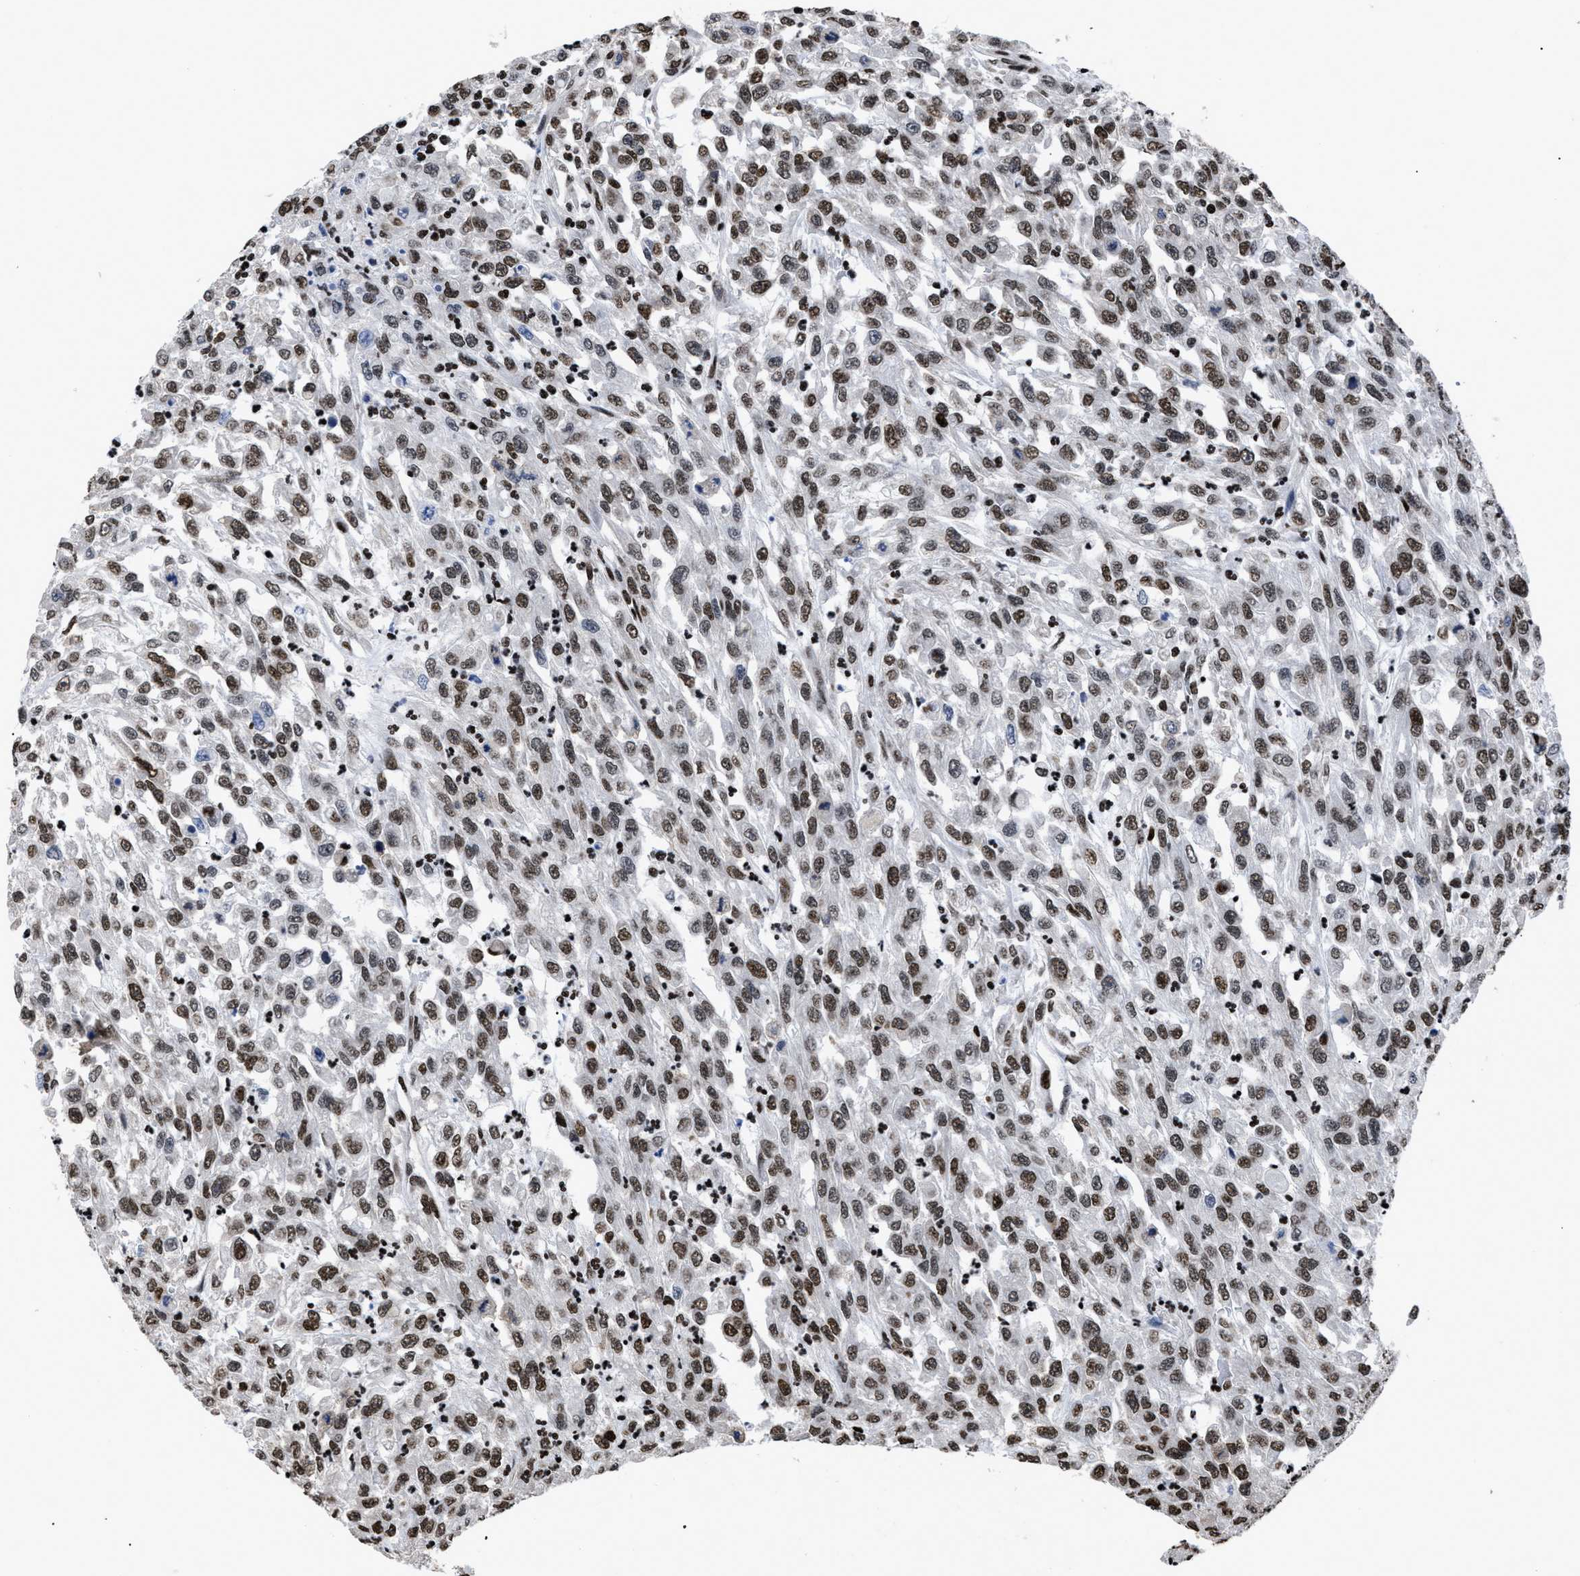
{"staining": {"intensity": "strong", "quantity": ">75%", "location": "nuclear"}, "tissue": "urothelial cancer", "cell_type": "Tumor cells", "image_type": "cancer", "snomed": [{"axis": "morphology", "description": "Urothelial carcinoma, High grade"}, {"axis": "topography", "description": "Urinary bladder"}], "caption": "About >75% of tumor cells in urothelial cancer show strong nuclear protein positivity as visualized by brown immunohistochemical staining.", "gene": "CALHM3", "patient": {"sex": "male", "age": 46}}